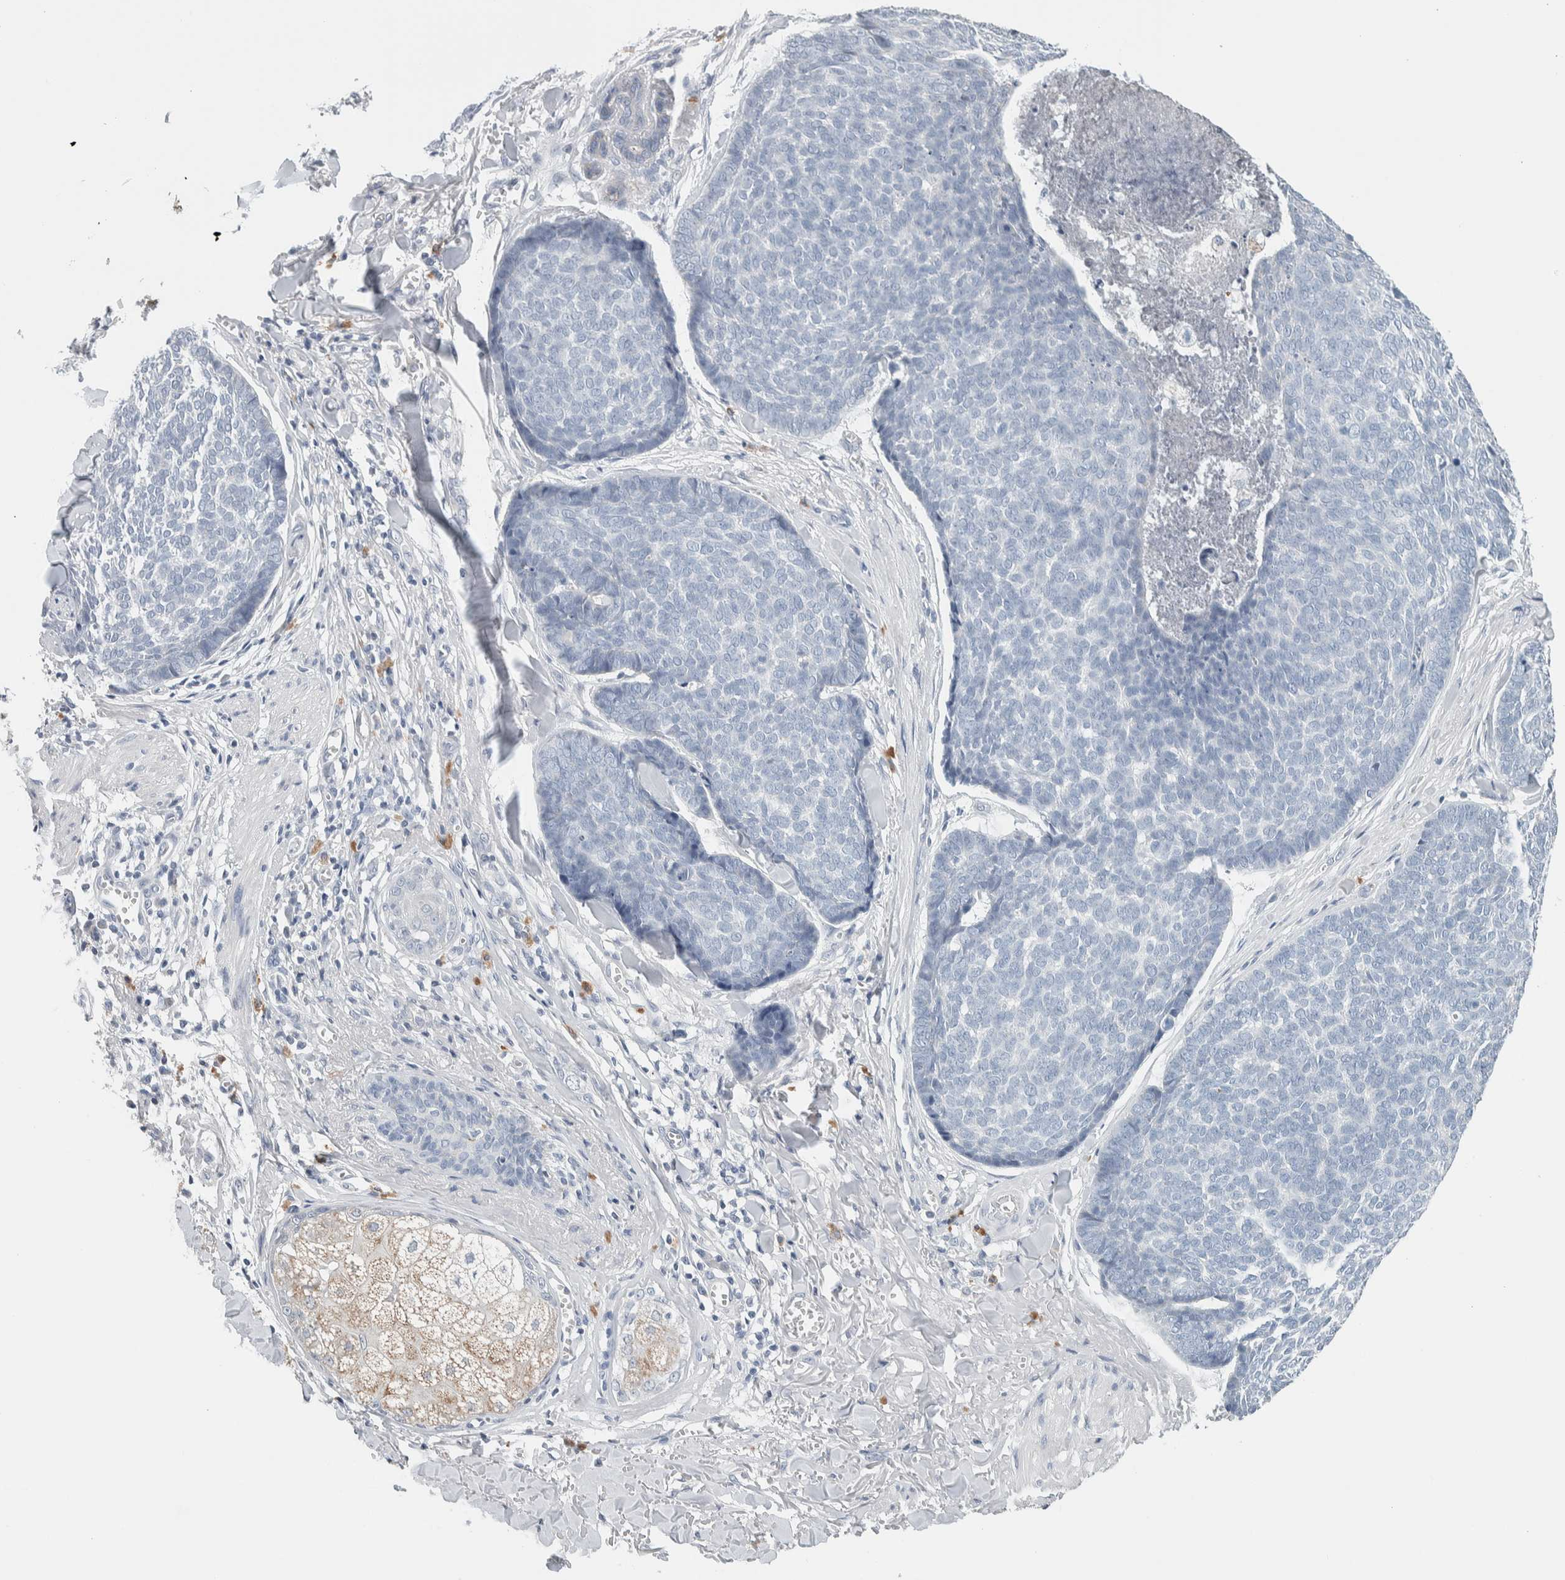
{"staining": {"intensity": "negative", "quantity": "none", "location": "none"}, "tissue": "skin cancer", "cell_type": "Tumor cells", "image_type": "cancer", "snomed": [{"axis": "morphology", "description": "Basal cell carcinoma"}, {"axis": "topography", "description": "Skin"}], "caption": "Tumor cells show no significant staining in skin basal cell carcinoma. (IHC, brightfield microscopy, high magnification).", "gene": "SCN2A", "patient": {"sex": "male", "age": 84}}